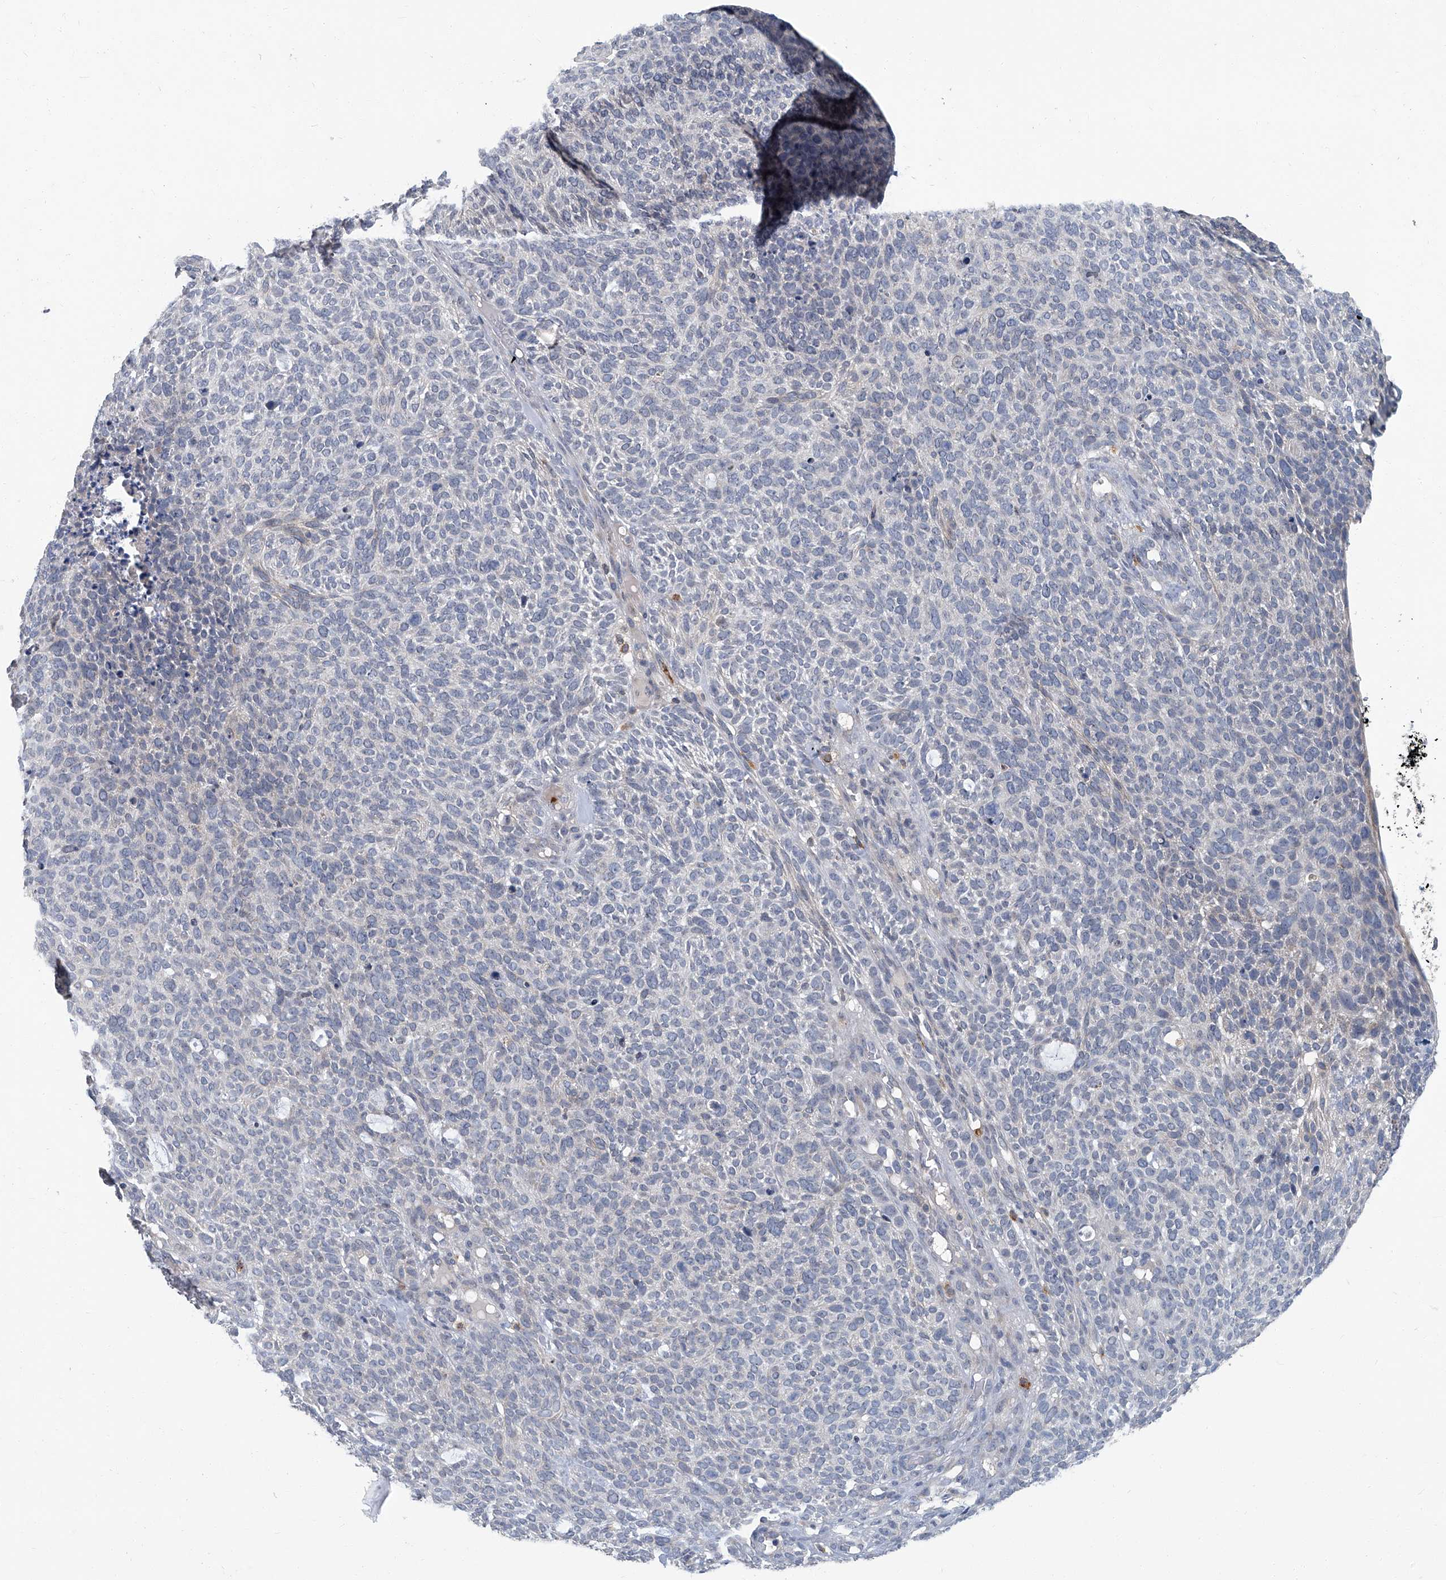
{"staining": {"intensity": "negative", "quantity": "none", "location": "none"}, "tissue": "skin cancer", "cell_type": "Tumor cells", "image_type": "cancer", "snomed": [{"axis": "morphology", "description": "Squamous cell carcinoma, NOS"}, {"axis": "topography", "description": "Skin"}], "caption": "Tumor cells are negative for protein expression in human skin squamous cell carcinoma.", "gene": "AKNAD1", "patient": {"sex": "female", "age": 90}}